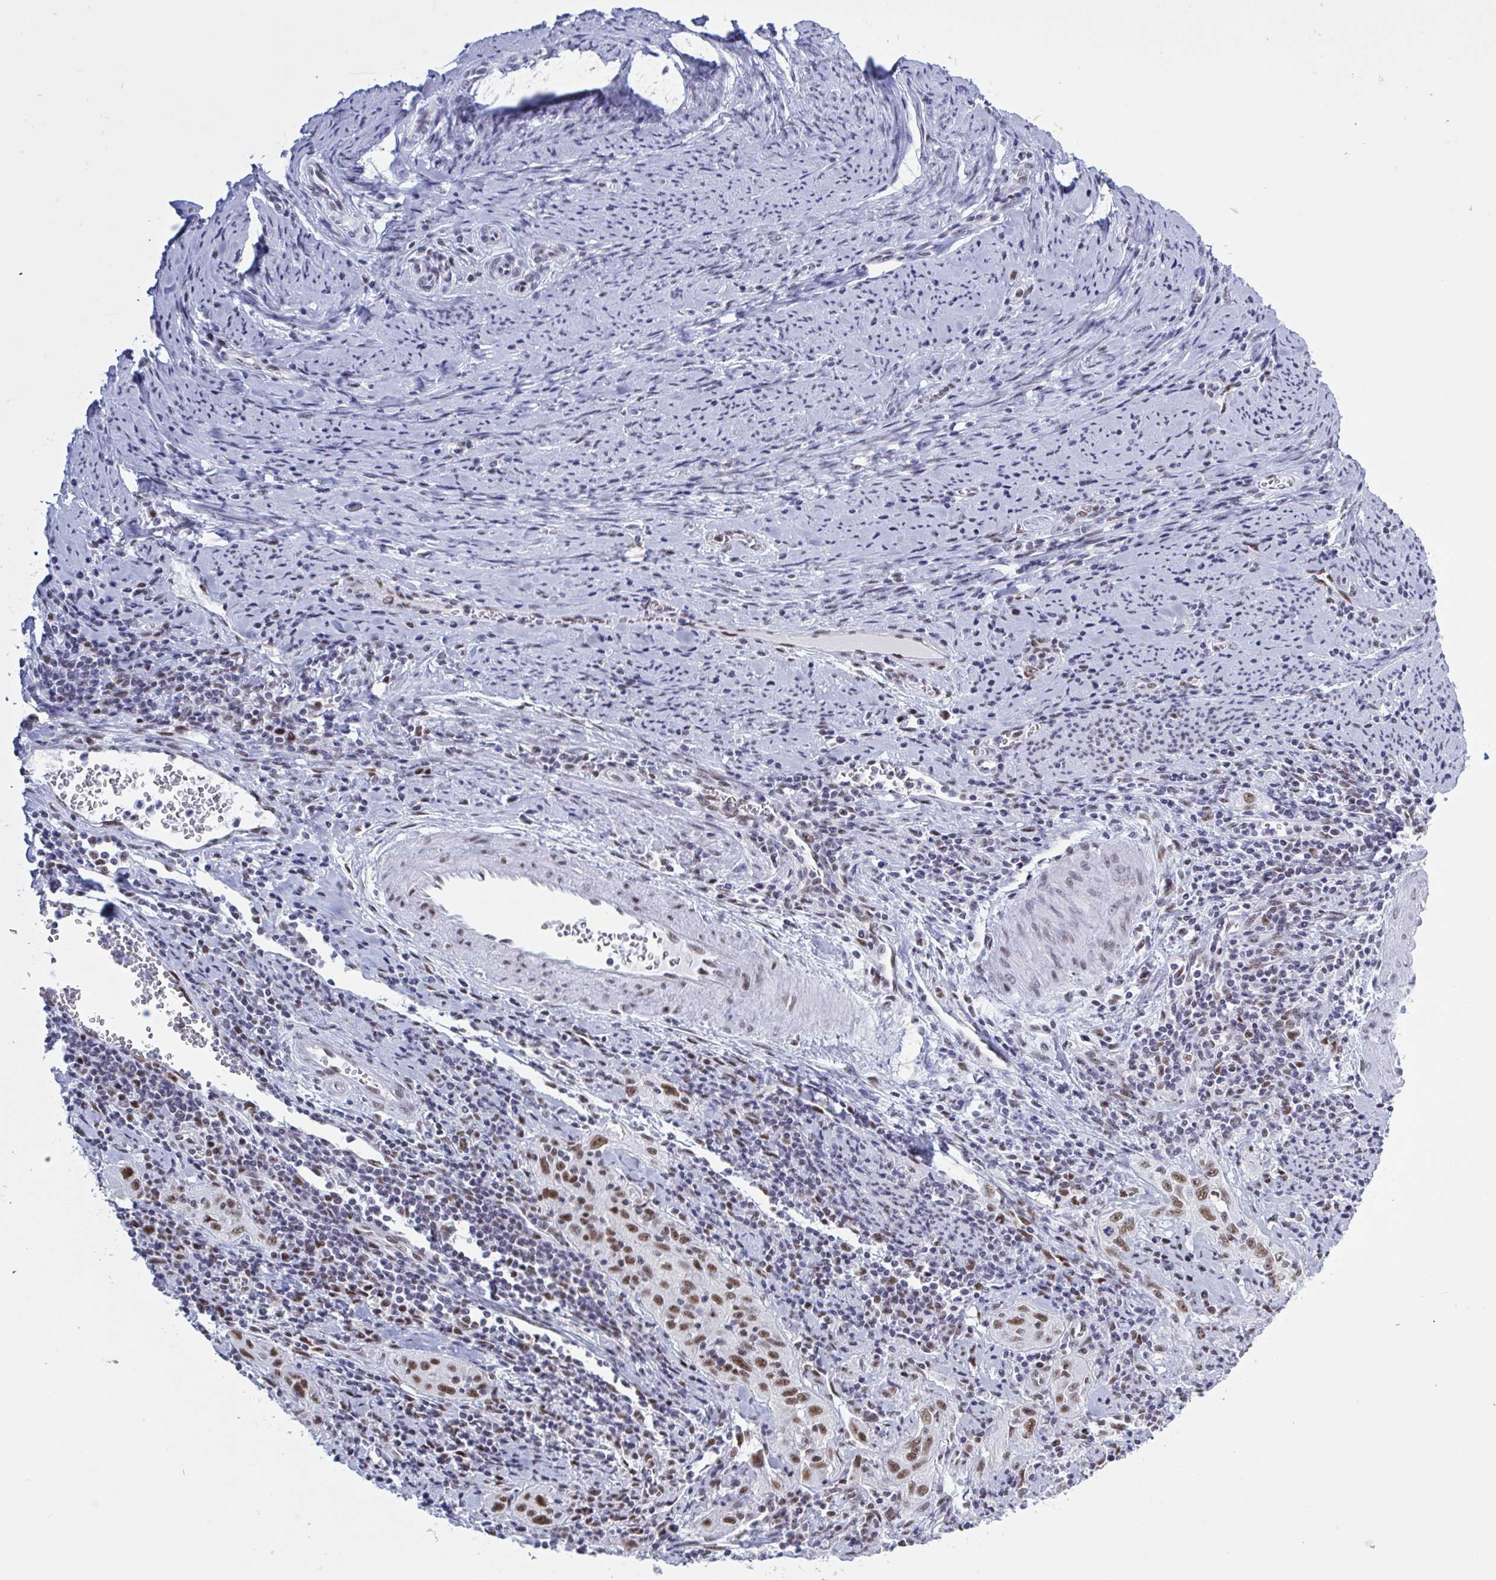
{"staining": {"intensity": "strong", "quantity": ">75%", "location": "nuclear"}, "tissue": "cervical cancer", "cell_type": "Tumor cells", "image_type": "cancer", "snomed": [{"axis": "morphology", "description": "Squamous cell carcinoma, NOS"}, {"axis": "topography", "description": "Cervix"}], "caption": "Approximately >75% of tumor cells in cervical squamous cell carcinoma demonstrate strong nuclear protein expression as visualized by brown immunohistochemical staining.", "gene": "PPP1R10", "patient": {"sex": "female", "age": 57}}